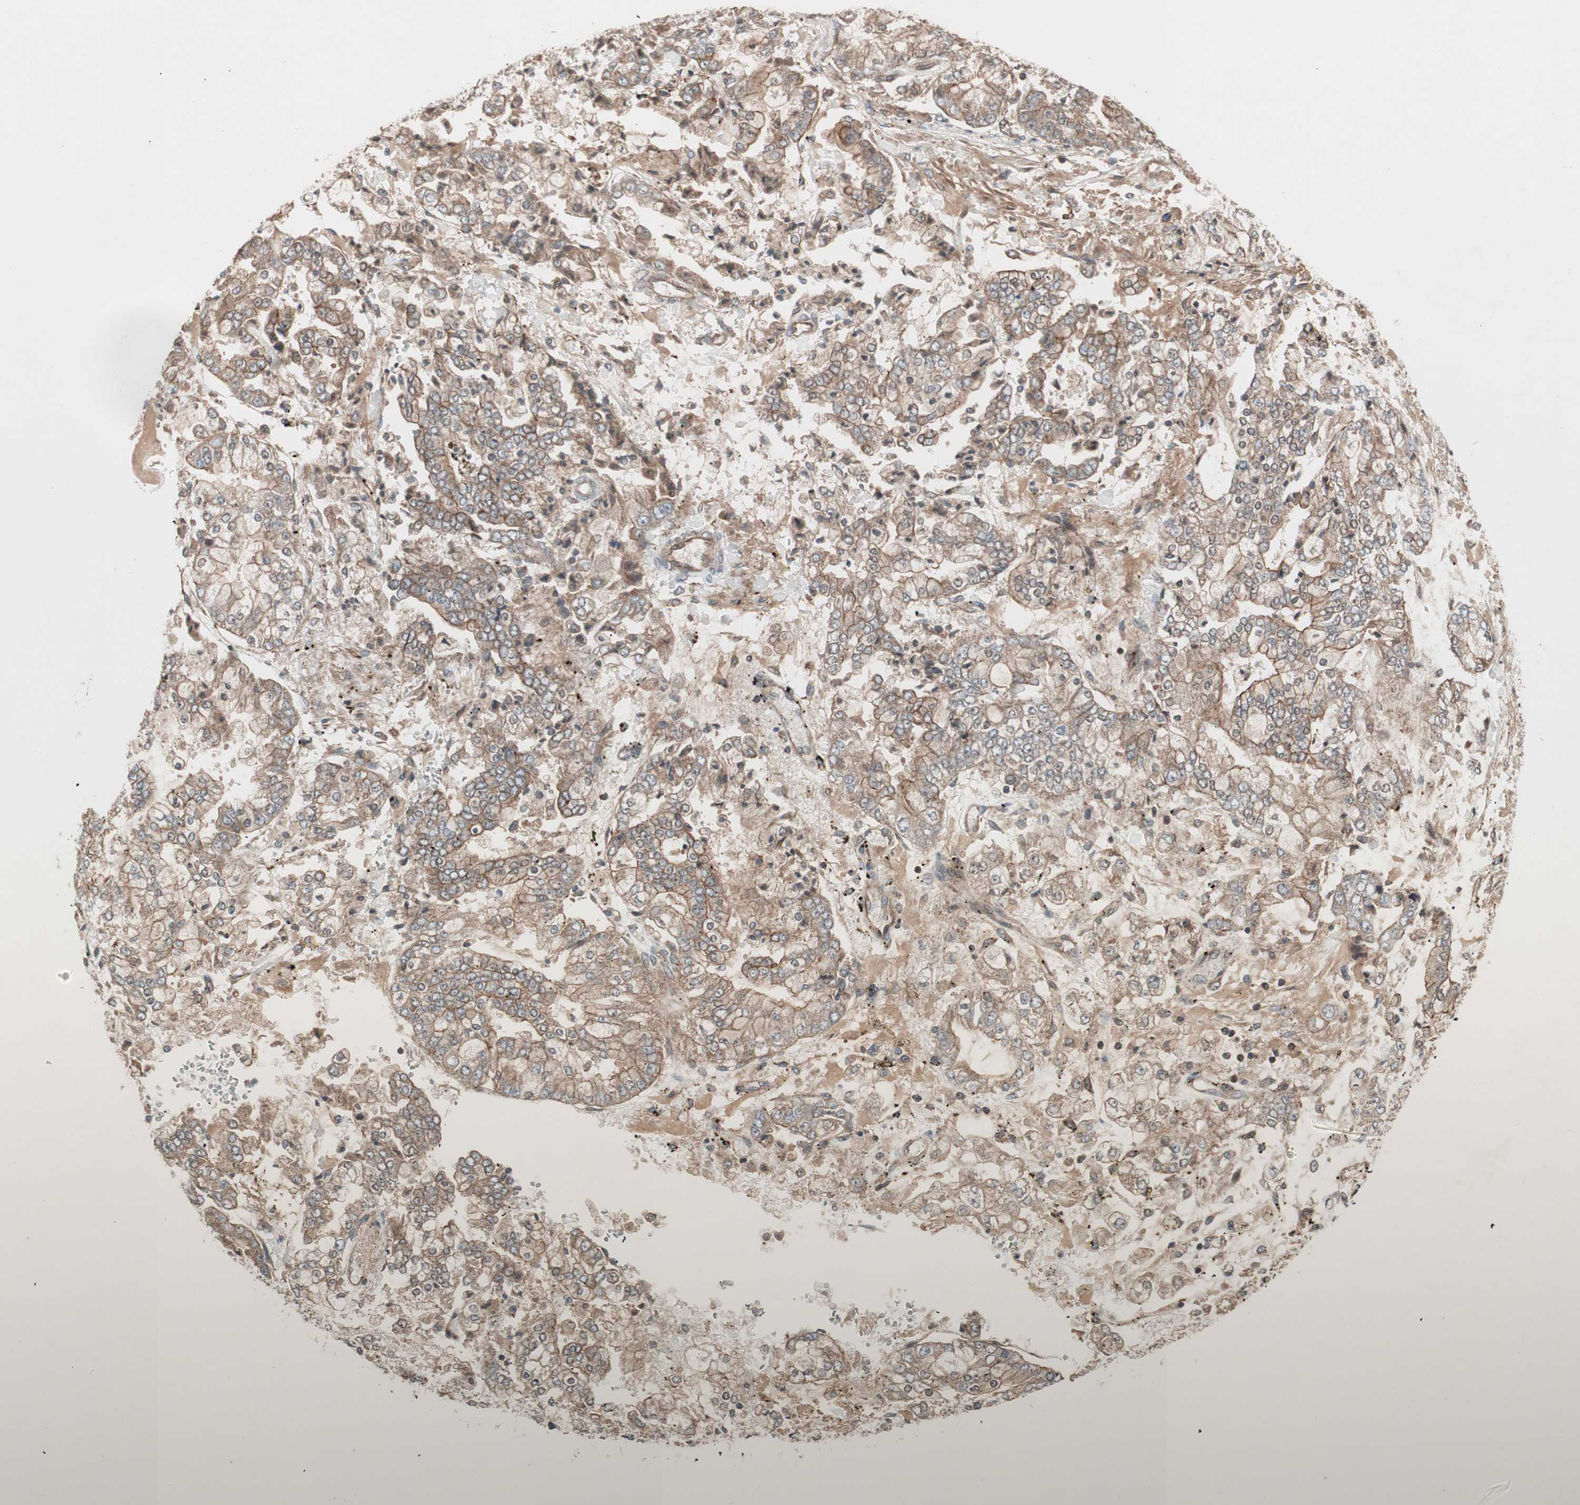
{"staining": {"intensity": "moderate", "quantity": ">75%", "location": "cytoplasmic/membranous"}, "tissue": "stomach cancer", "cell_type": "Tumor cells", "image_type": "cancer", "snomed": [{"axis": "morphology", "description": "Adenocarcinoma, NOS"}, {"axis": "topography", "description": "Stomach"}], "caption": "Protein staining shows moderate cytoplasmic/membranous expression in about >75% of tumor cells in stomach adenocarcinoma. (DAB = brown stain, brightfield microscopy at high magnification).", "gene": "TFPI", "patient": {"sex": "male", "age": 76}}